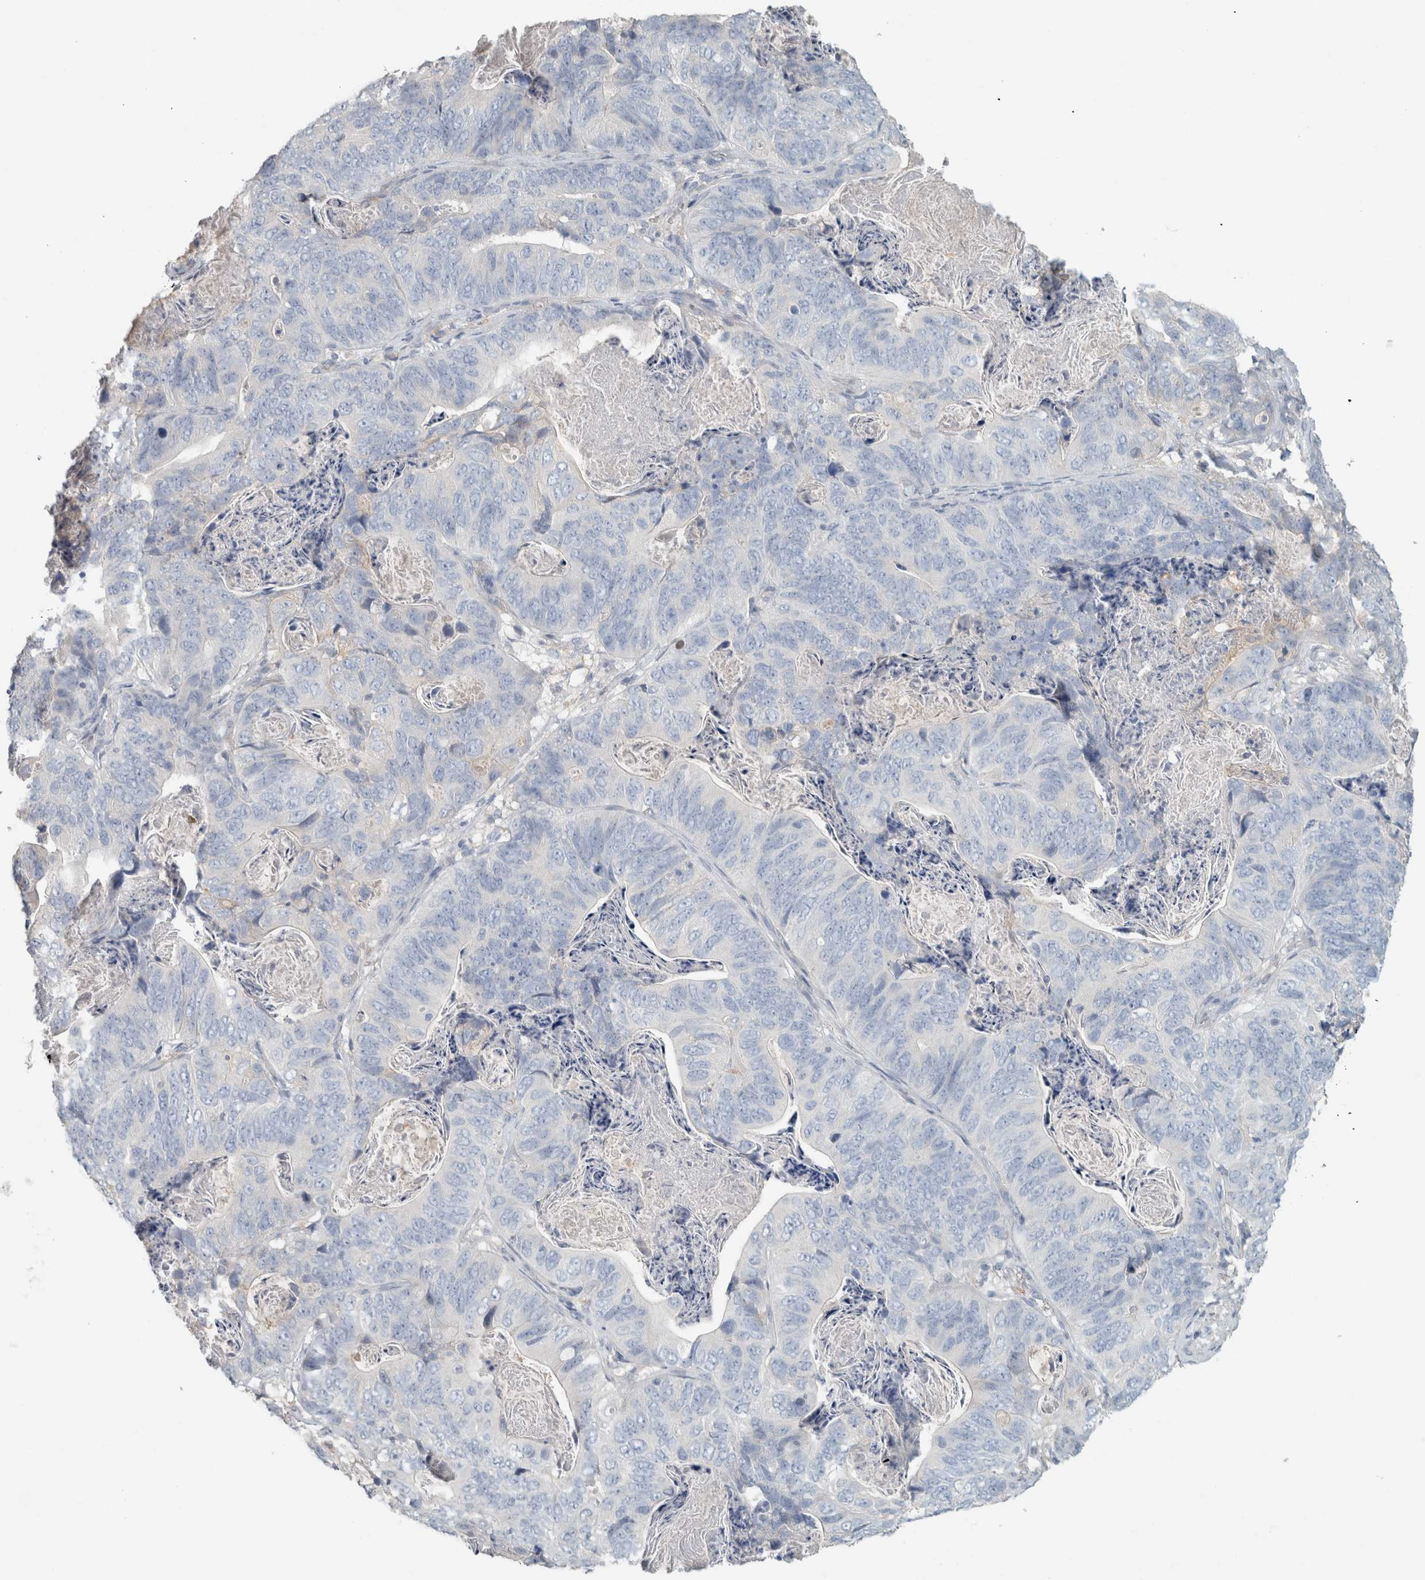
{"staining": {"intensity": "negative", "quantity": "none", "location": "none"}, "tissue": "stomach cancer", "cell_type": "Tumor cells", "image_type": "cancer", "snomed": [{"axis": "morphology", "description": "Normal tissue, NOS"}, {"axis": "morphology", "description": "Adenocarcinoma, NOS"}, {"axis": "topography", "description": "Stomach"}], "caption": "Immunohistochemistry (IHC) micrograph of stomach cancer (adenocarcinoma) stained for a protein (brown), which exhibits no staining in tumor cells.", "gene": "SCIN", "patient": {"sex": "female", "age": 89}}